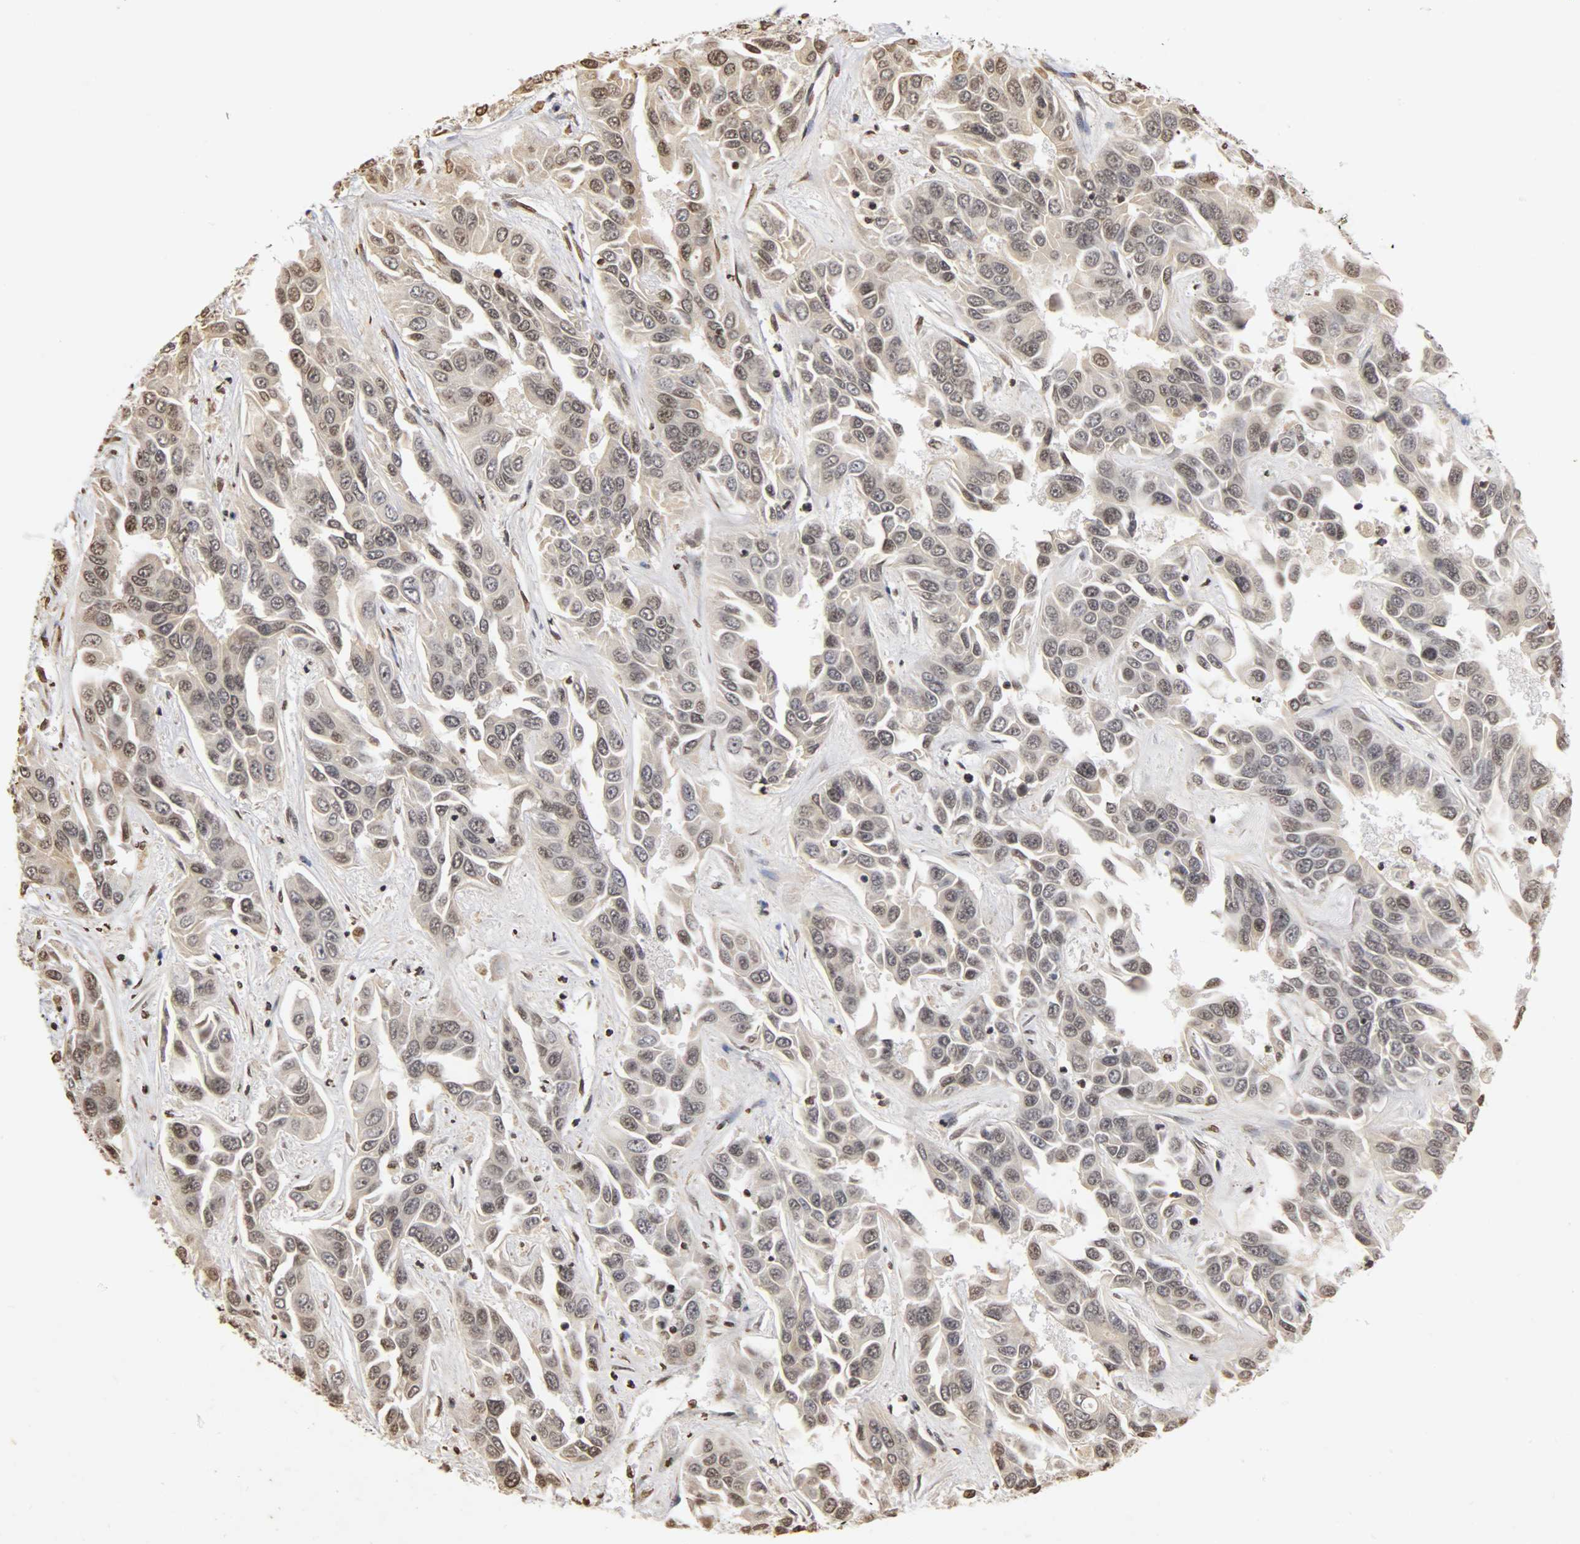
{"staining": {"intensity": "weak", "quantity": "25%-75%", "location": "nuclear"}, "tissue": "liver cancer", "cell_type": "Tumor cells", "image_type": "cancer", "snomed": [{"axis": "morphology", "description": "Cholangiocarcinoma"}, {"axis": "topography", "description": "Liver"}], "caption": "A high-resolution photomicrograph shows IHC staining of liver cancer (cholangiocarcinoma), which demonstrates weak nuclear positivity in about 25%-75% of tumor cells.", "gene": "ERCC2", "patient": {"sex": "female", "age": 52}}